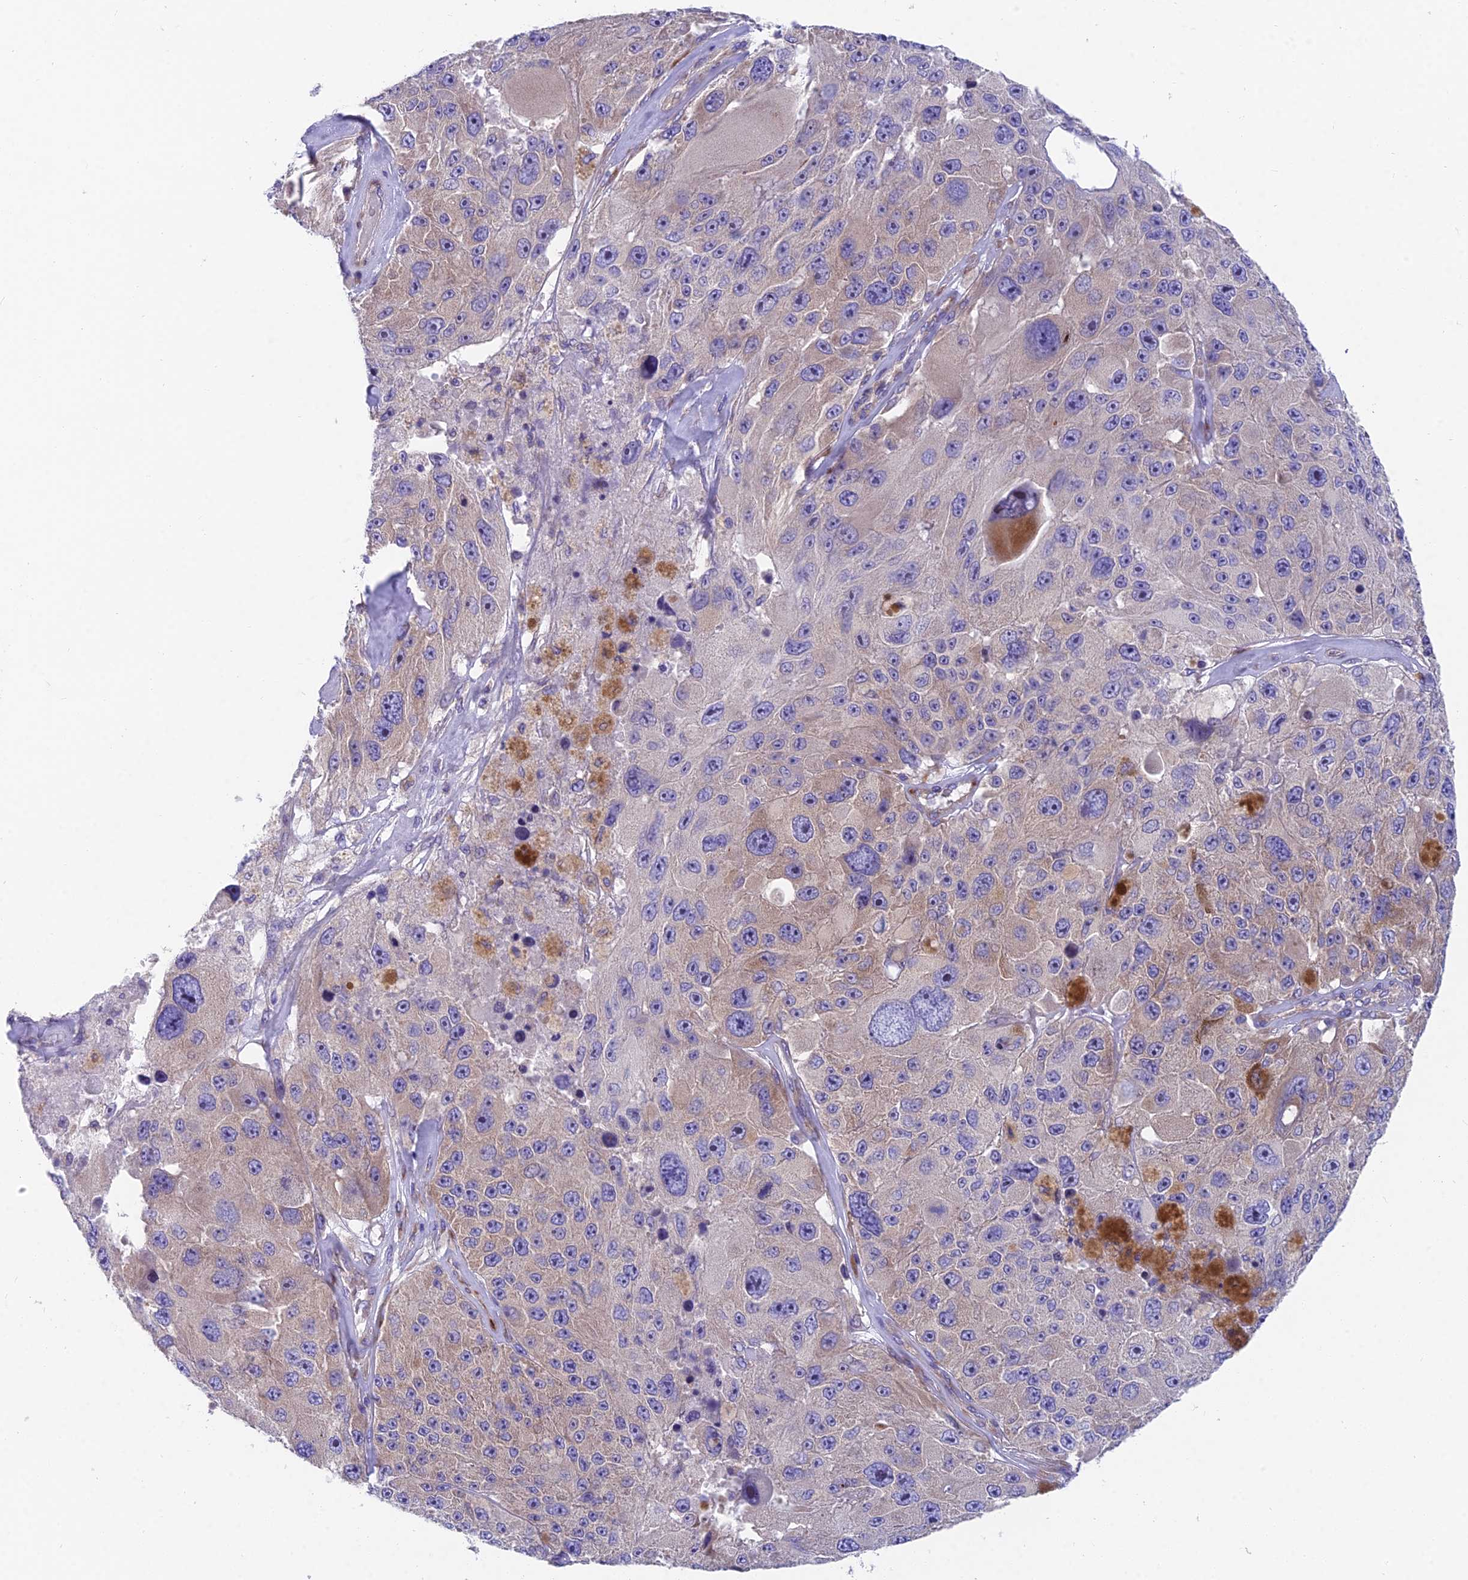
{"staining": {"intensity": "weak", "quantity": "<25%", "location": "cytoplasmic/membranous"}, "tissue": "melanoma", "cell_type": "Tumor cells", "image_type": "cancer", "snomed": [{"axis": "morphology", "description": "Malignant melanoma, Metastatic site"}, {"axis": "topography", "description": "Lymph node"}], "caption": "This is a photomicrograph of immunohistochemistry (IHC) staining of melanoma, which shows no positivity in tumor cells. (DAB immunohistochemistry (IHC) with hematoxylin counter stain).", "gene": "MVB12A", "patient": {"sex": "male", "age": 62}}